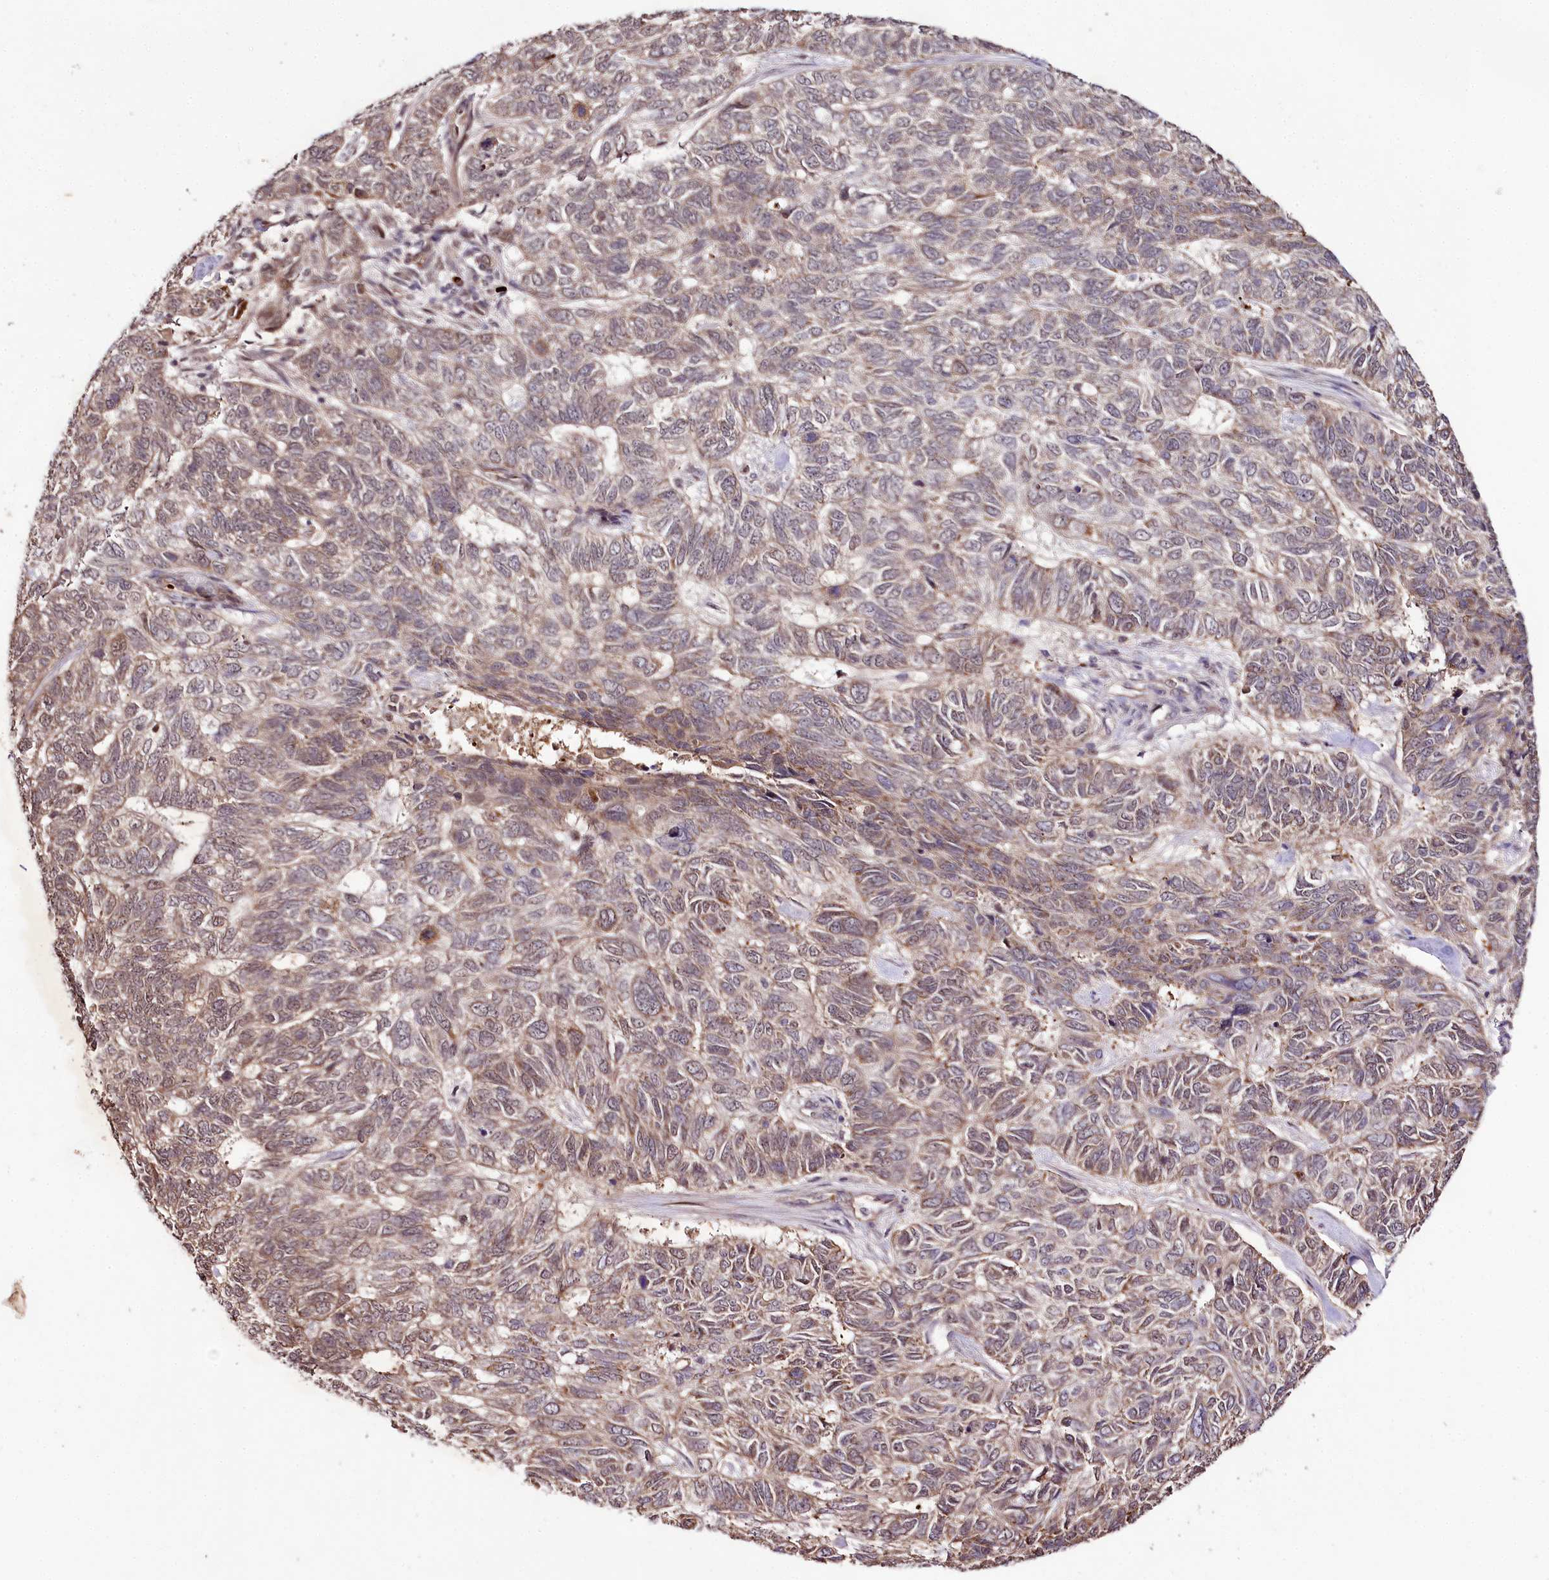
{"staining": {"intensity": "weak", "quantity": "25%-75%", "location": "cytoplasmic/membranous"}, "tissue": "skin cancer", "cell_type": "Tumor cells", "image_type": "cancer", "snomed": [{"axis": "morphology", "description": "Basal cell carcinoma"}, {"axis": "topography", "description": "Skin"}], "caption": "IHC micrograph of neoplastic tissue: human skin cancer stained using immunohistochemistry shows low levels of weak protein expression localized specifically in the cytoplasmic/membranous of tumor cells, appearing as a cytoplasmic/membranous brown color.", "gene": "DMP1", "patient": {"sex": "female", "age": 65}}